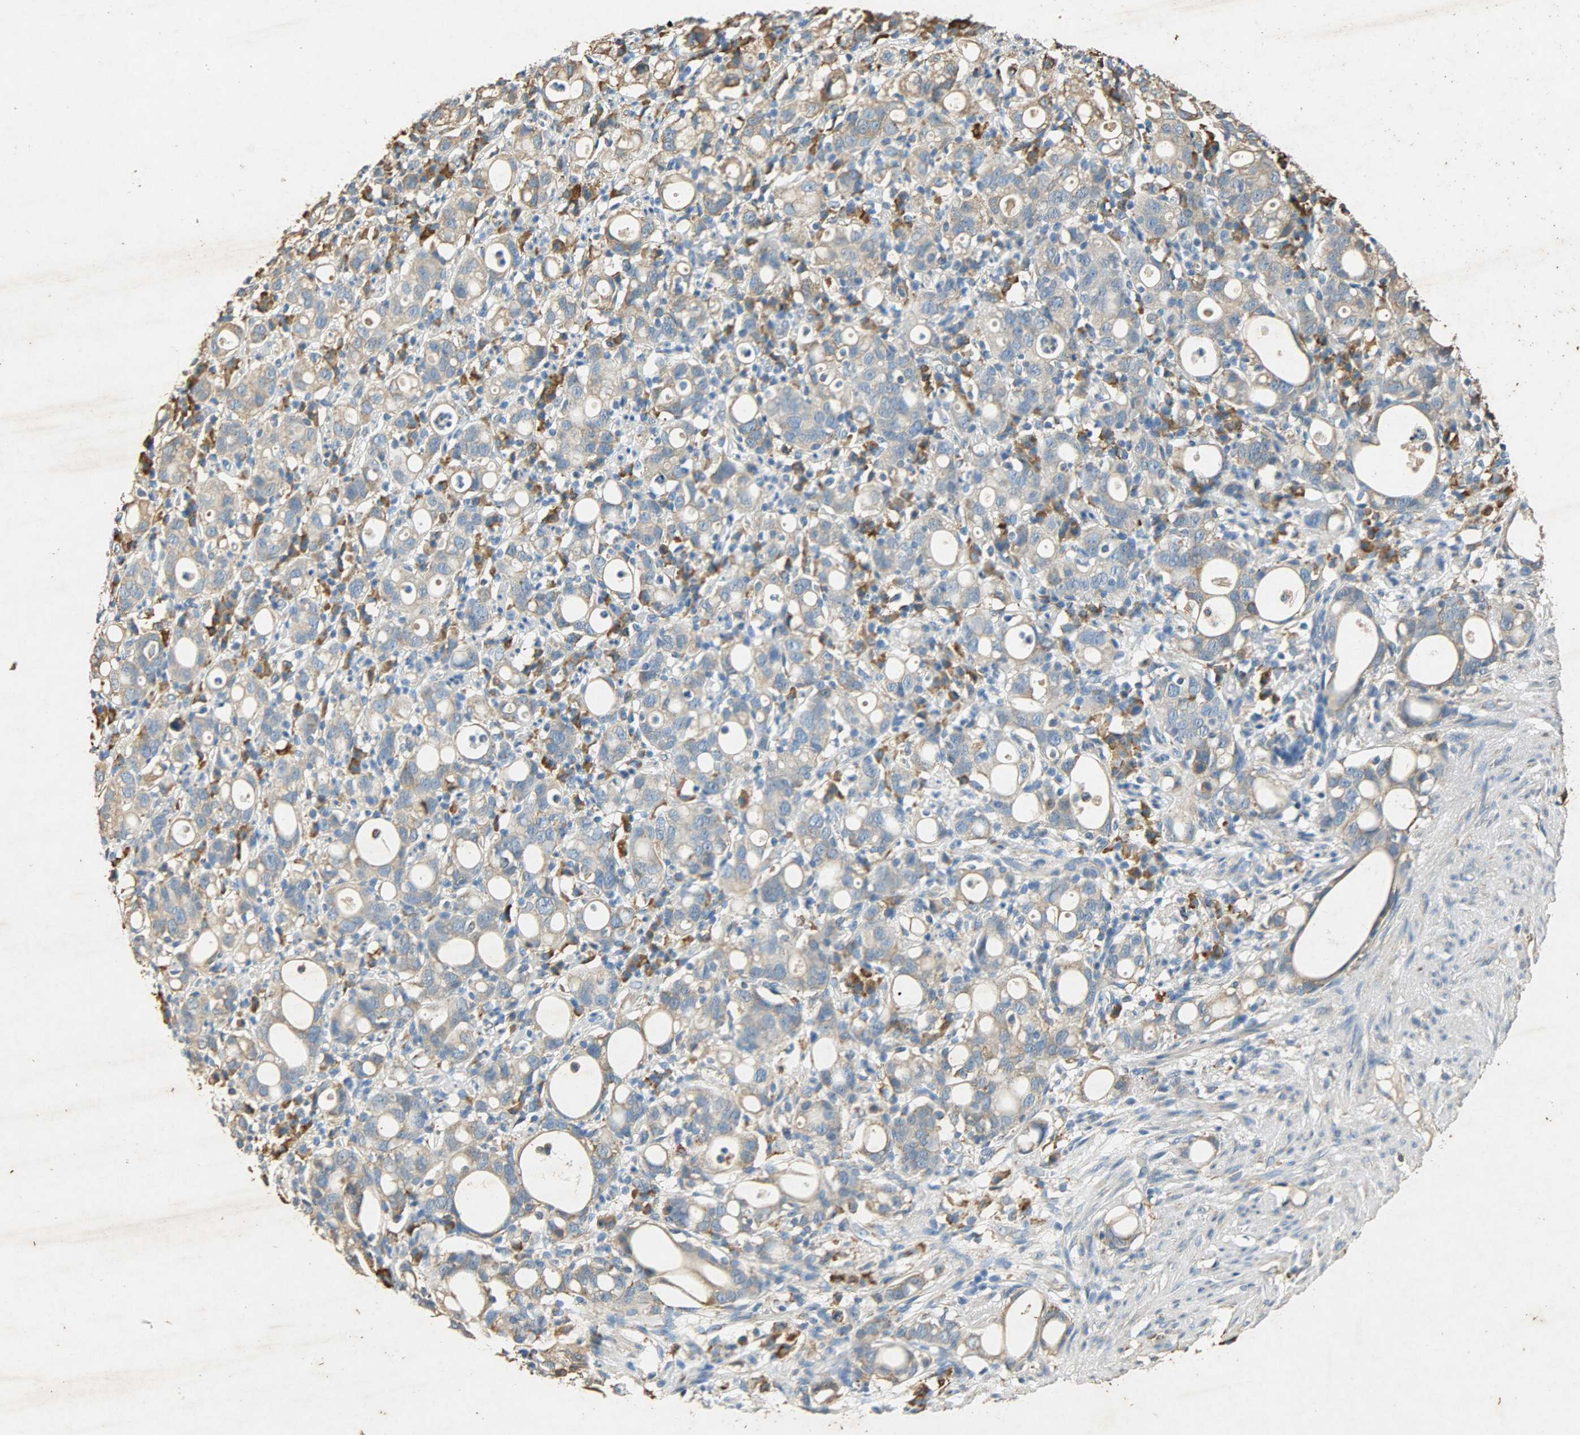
{"staining": {"intensity": "moderate", "quantity": ">75%", "location": "cytoplasmic/membranous"}, "tissue": "stomach cancer", "cell_type": "Tumor cells", "image_type": "cancer", "snomed": [{"axis": "morphology", "description": "Adenocarcinoma, NOS"}, {"axis": "topography", "description": "Stomach"}], "caption": "DAB (3,3'-diaminobenzidine) immunohistochemical staining of stomach adenocarcinoma reveals moderate cytoplasmic/membranous protein staining in approximately >75% of tumor cells.", "gene": "HSPA5", "patient": {"sex": "female", "age": 75}}